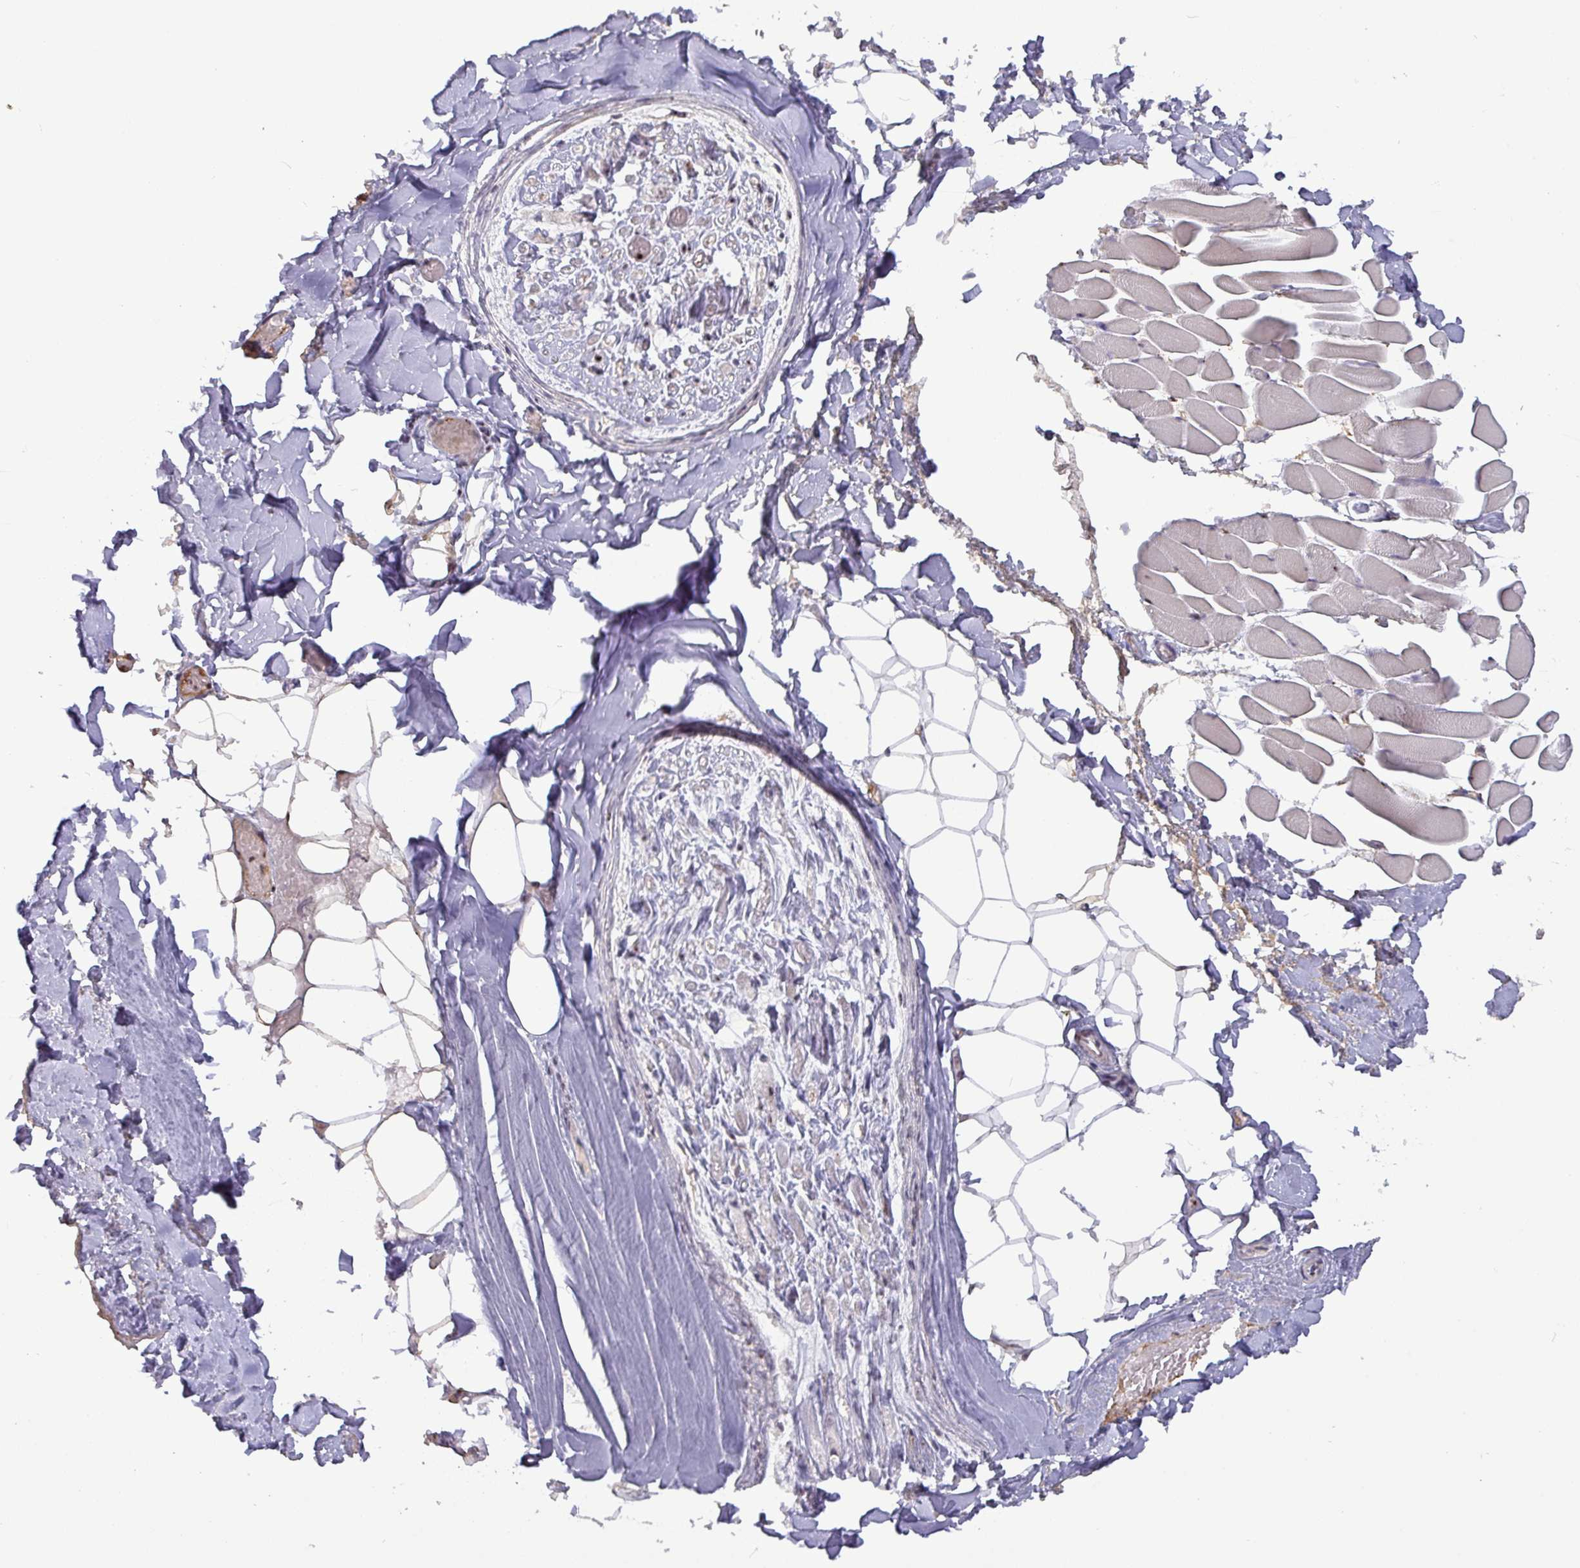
{"staining": {"intensity": "negative", "quantity": "none", "location": "none"}, "tissue": "adipose tissue", "cell_type": "Adipocytes", "image_type": "normal", "snomed": [{"axis": "morphology", "description": "Normal tissue, NOS"}, {"axis": "topography", "description": "Peripheral nerve tissue"}], "caption": "DAB immunohistochemical staining of benign adipose tissue exhibits no significant staining in adipocytes. (Immunohistochemistry (ihc), brightfield microscopy, high magnification).", "gene": "RRN3", "patient": {"sex": "male", "age": 74}}